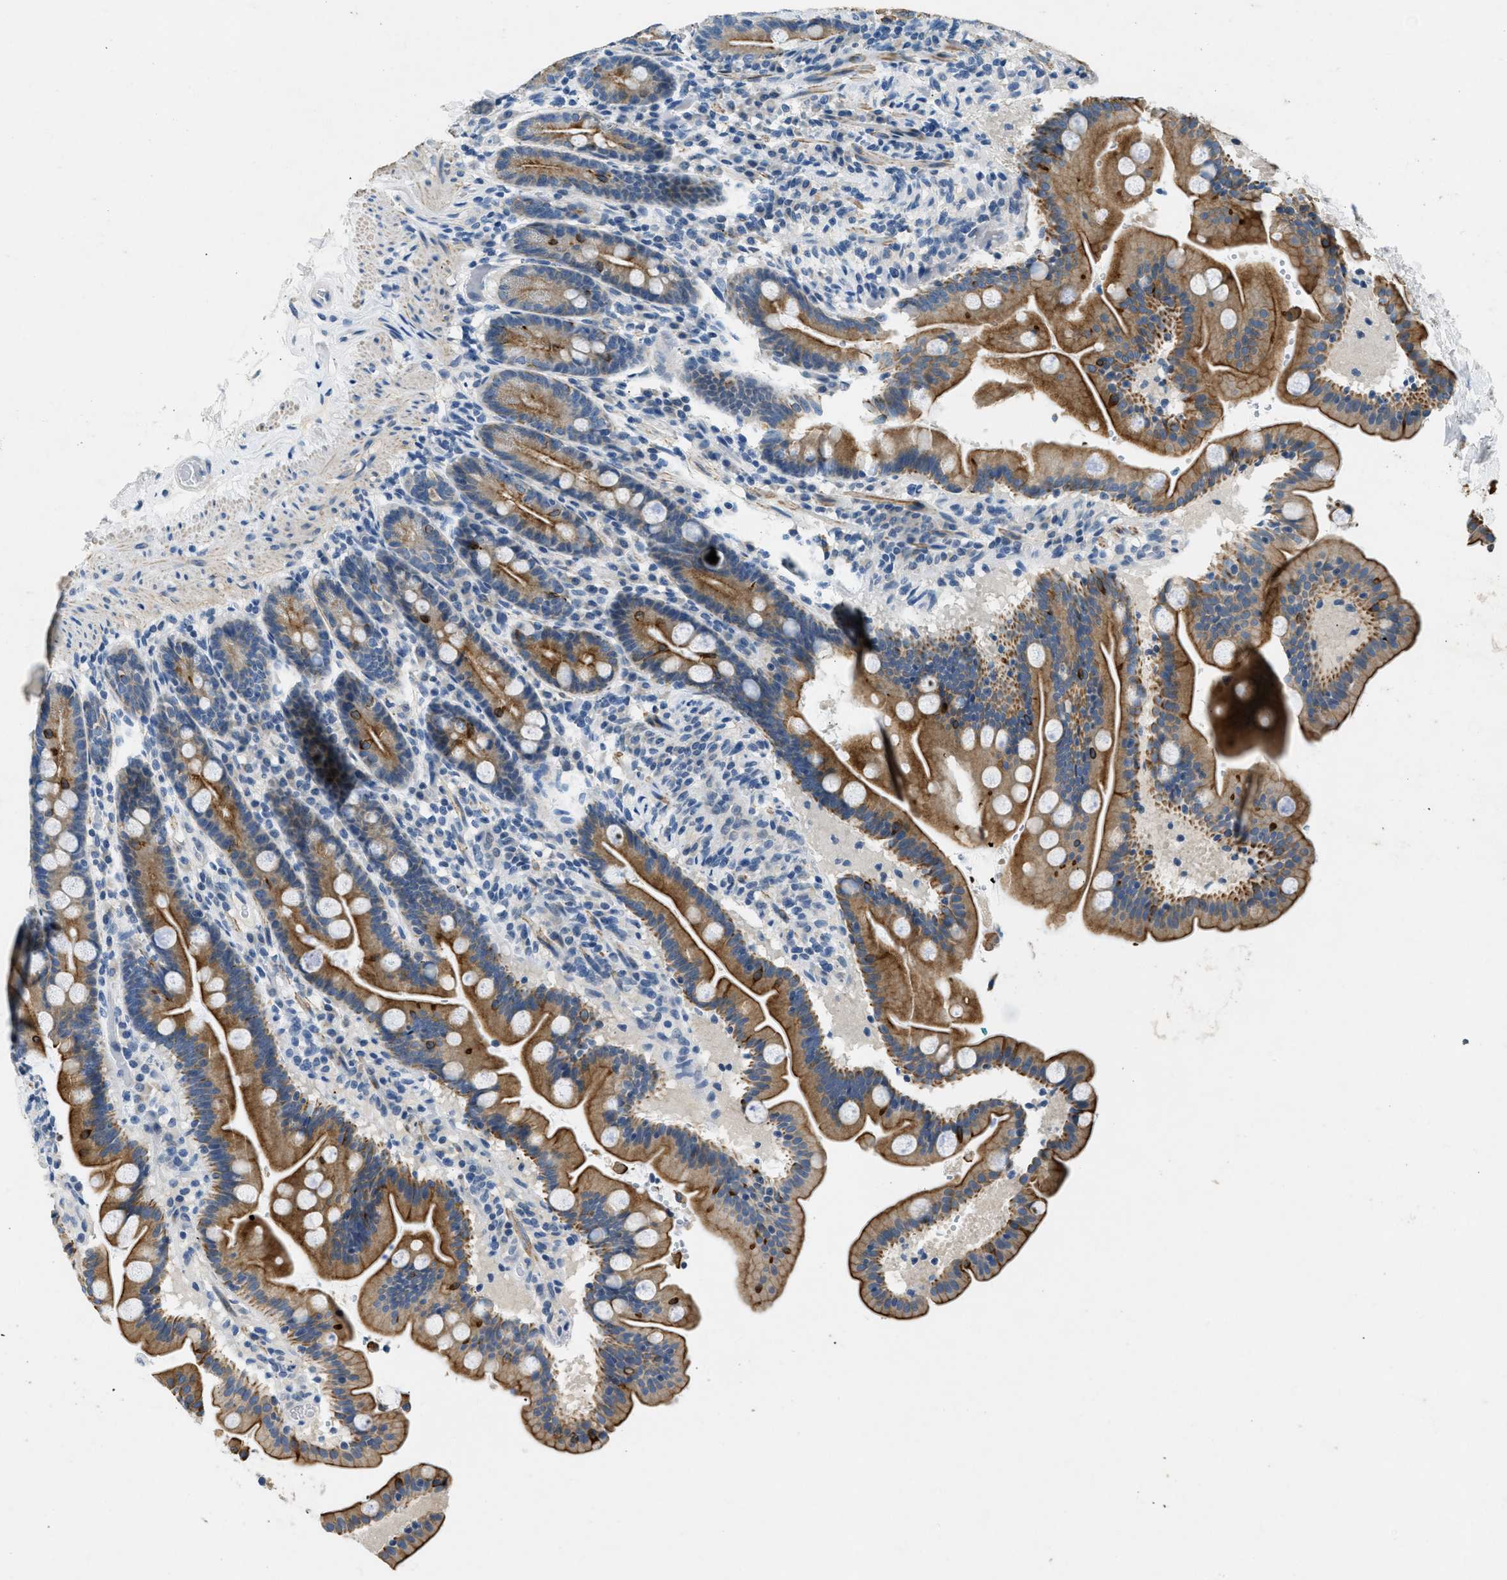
{"staining": {"intensity": "moderate", "quantity": ">75%", "location": "cytoplasmic/membranous"}, "tissue": "duodenum", "cell_type": "Glandular cells", "image_type": "normal", "snomed": [{"axis": "morphology", "description": "Normal tissue, NOS"}, {"axis": "topography", "description": "Duodenum"}], "caption": "A high-resolution micrograph shows IHC staining of benign duodenum, which displays moderate cytoplasmic/membranous positivity in about >75% of glandular cells. Immunohistochemistry stains the protein in brown and the nuclei are stained blue.", "gene": "CFAP20", "patient": {"sex": "male", "age": 54}}